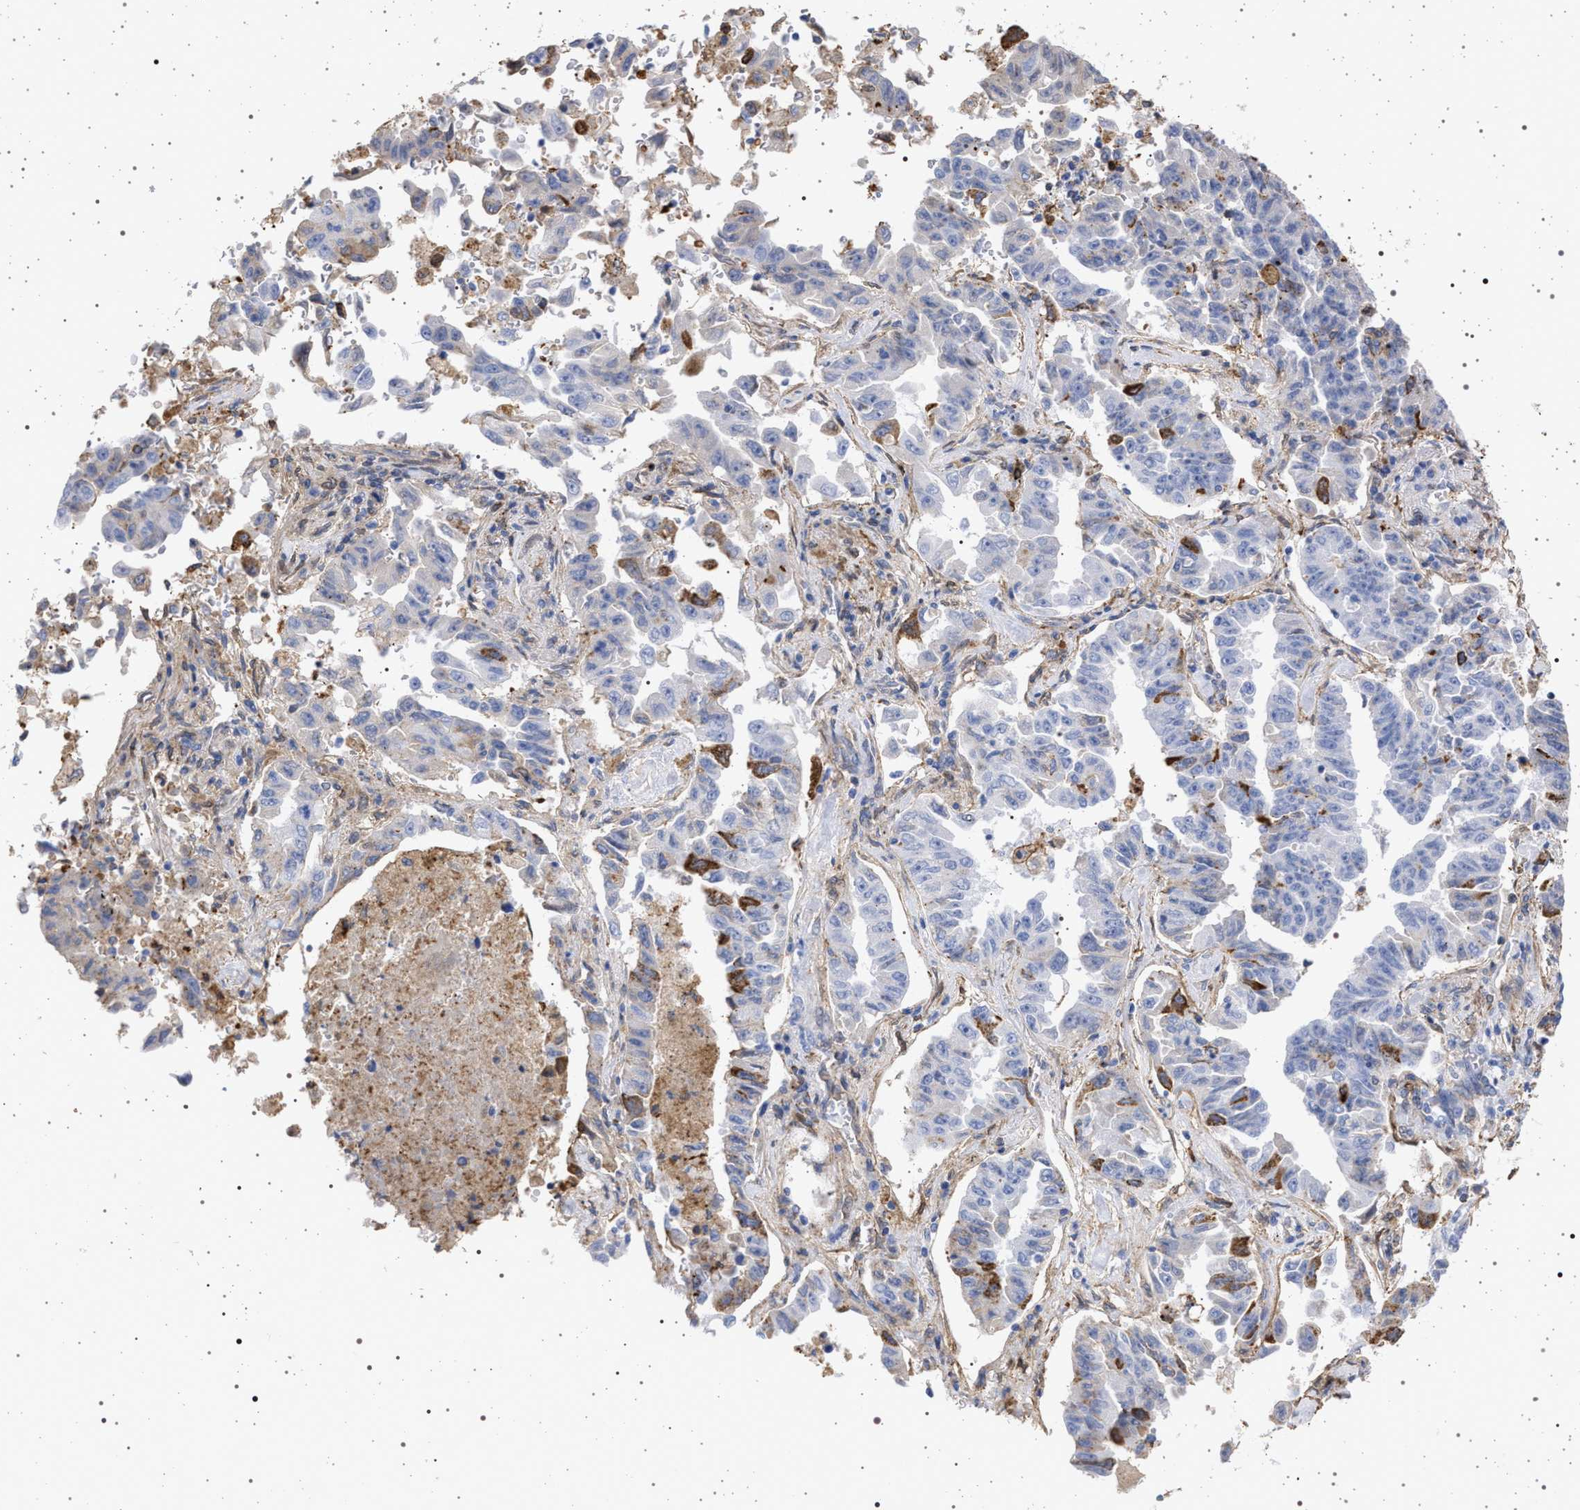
{"staining": {"intensity": "weak", "quantity": "<25%", "location": "cytoplasmic/membranous"}, "tissue": "lung cancer", "cell_type": "Tumor cells", "image_type": "cancer", "snomed": [{"axis": "morphology", "description": "Adenocarcinoma, NOS"}, {"axis": "topography", "description": "Lung"}], "caption": "The image displays no staining of tumor cells in lung cancer (adenocarcinoma).", "gene": "PLG", "patient": {"sex": "female", "age": 51}}